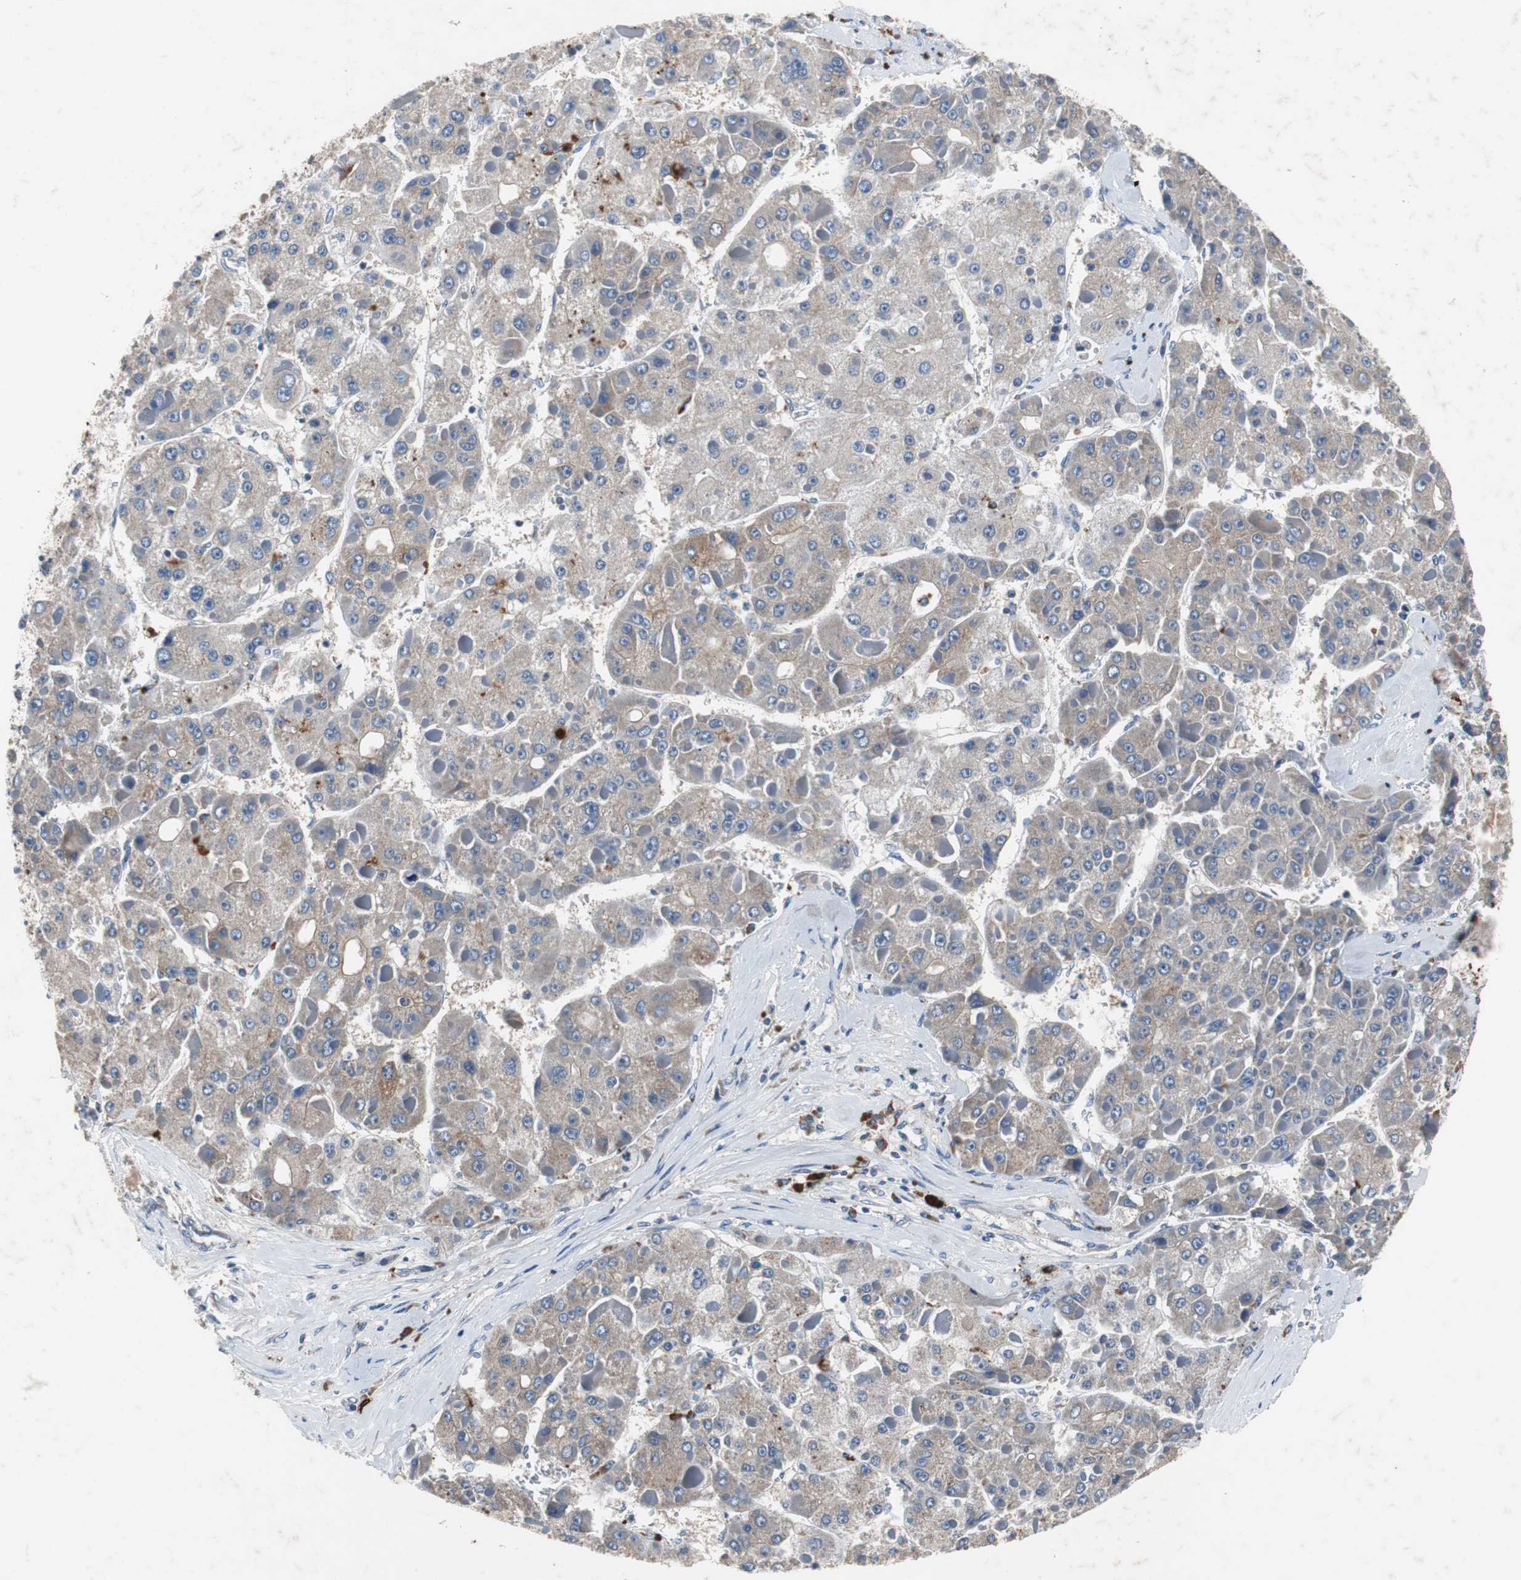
{"staining": {"intensity": "weak", "quantity": ">75%", "location": "cytoplasmic/membranous"}, "tissue": "liver cancer", "cell_type": "Tumor cells", "image_type": "cancer", "snomed": [{"axis": "morphology", "description": "Carcinoma, Hepatocellular, NOS"}, {"axis": "topography", "description": "Liver"}], "caption": "Protein expression analysis of liver hepatocellular carcinoma exhibits weak cytoplasmic/membranous expression in about >75% of tumor cells.", "gene": "CALB2", "patient": {"sex": "female", "age": 73}}